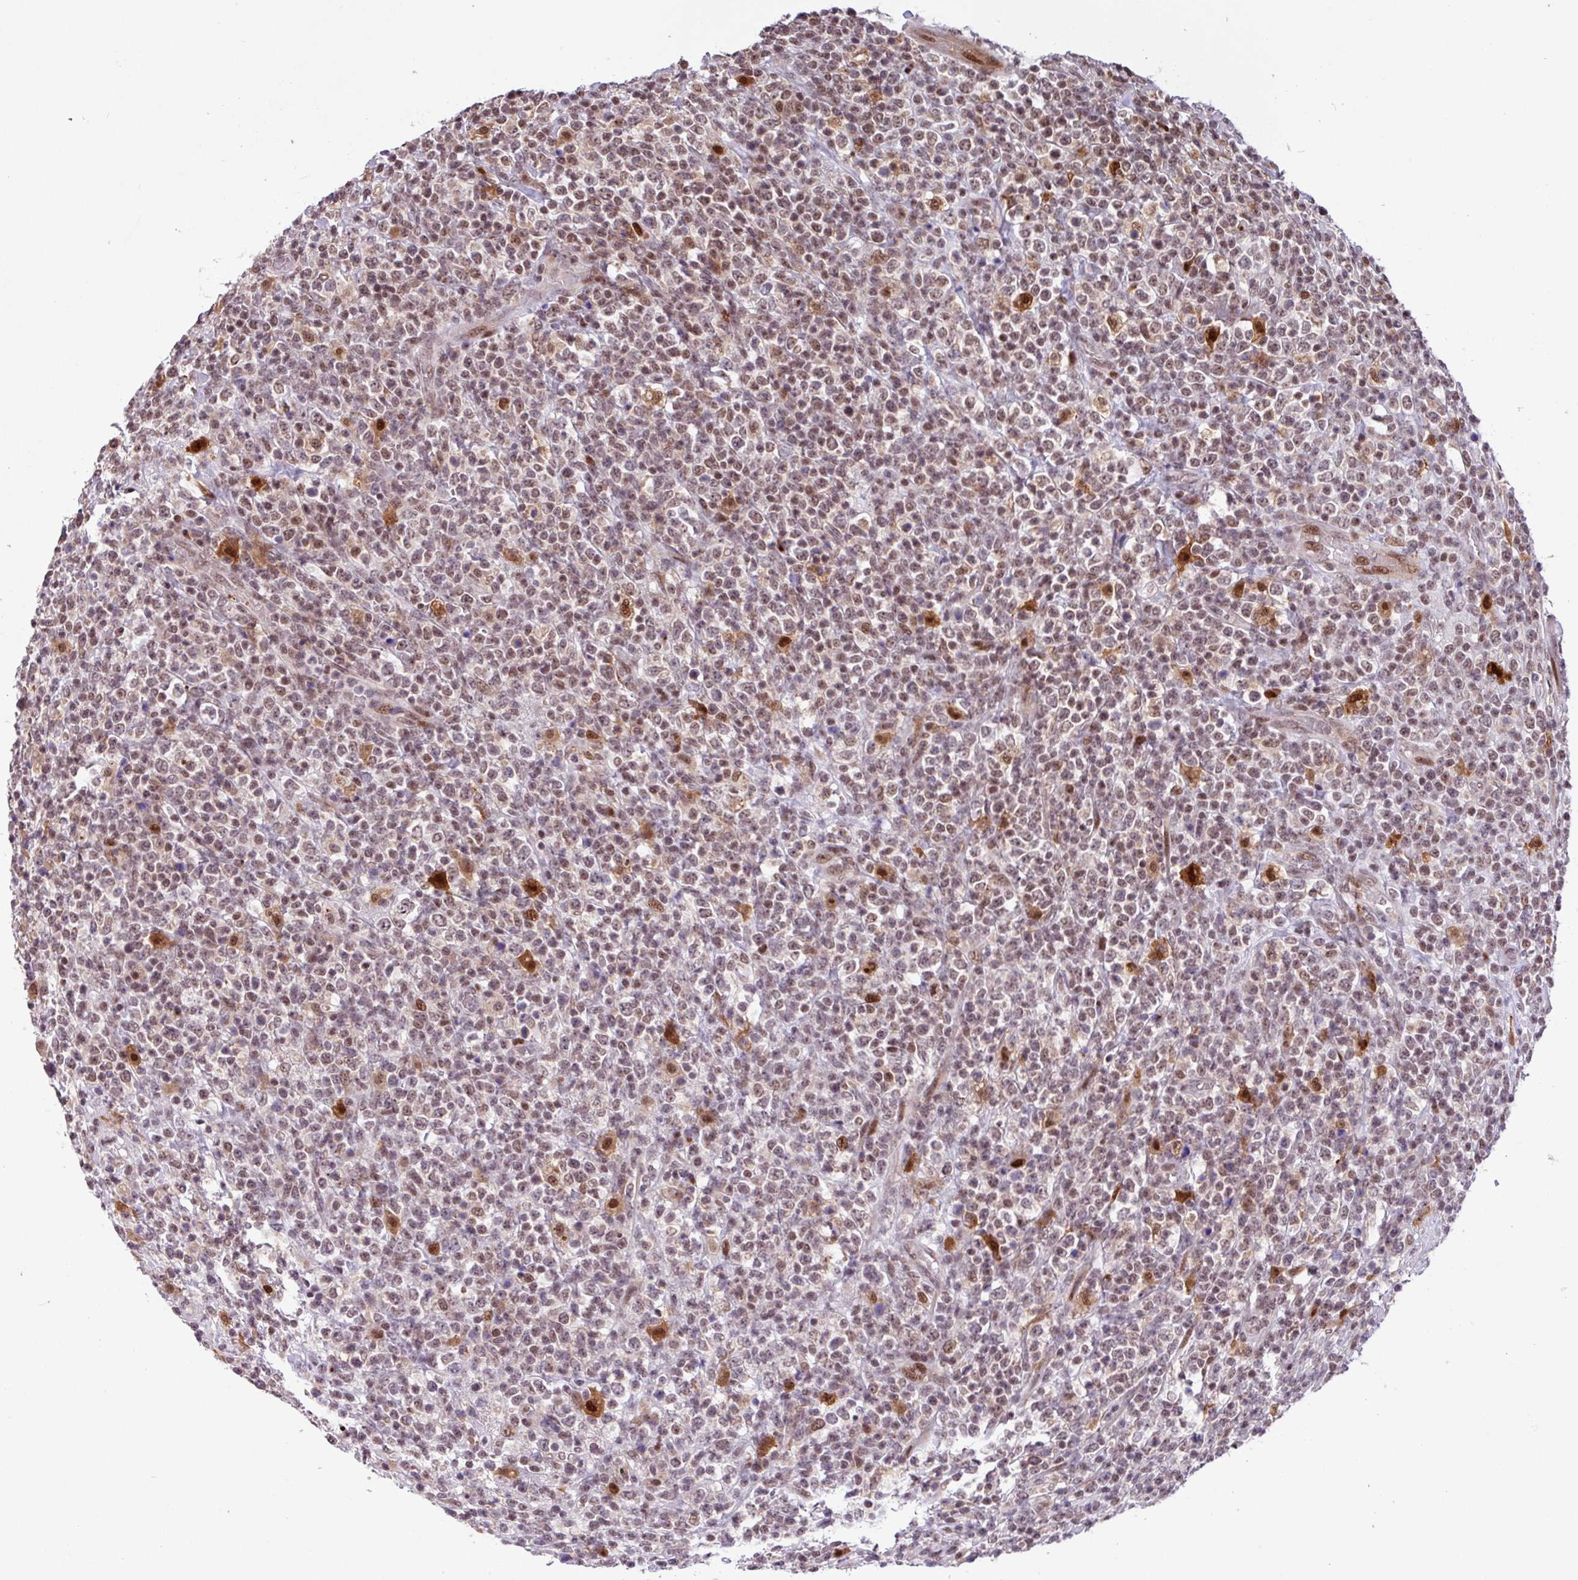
{"staining": {"intensity": "moderate", "quantity": ">75%", "location": "nuclear"}, "tissue": "lymphoma", "cell_type": "Tumor cells", "image_type": "cancer", "snomed": [{"axis": "morphology", "description": "Malignant lymphoma, non-Hodgkin's type, High grade"}, {"axis": "topography", "description": "Colon"}], "caption": "Lymphoma tissue shows moderate nuclear expression in approximately >75% of tumor cells, visualized by immunohistochemistry.", "gene": "BRD3", "patient": {"sex": "female", "age": 53}}